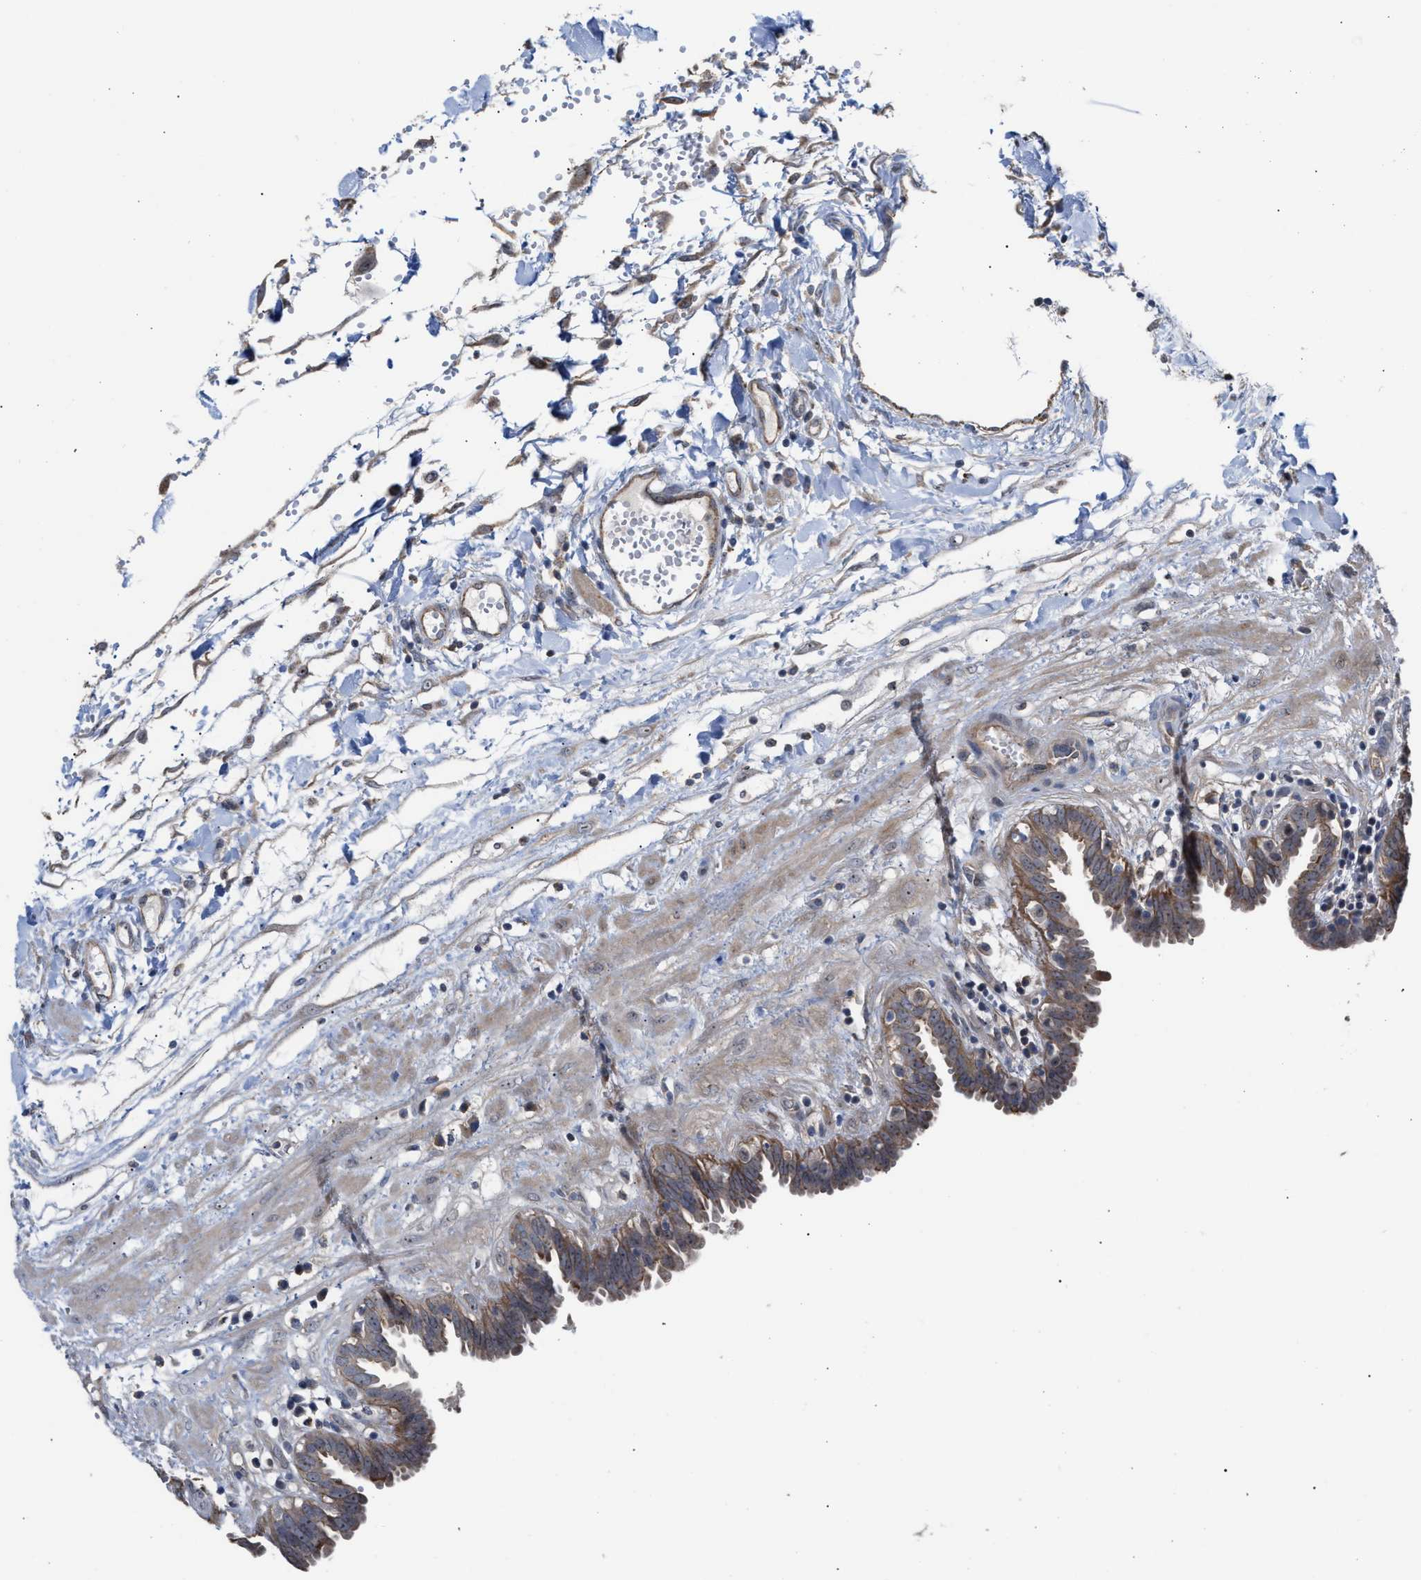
{"staining": {"intensity": "moderate", "quantity": ">75%", "location": "cytoplasmic/membranous"}, "tissue": "fallopian tube", "cell_type": "Glandular cells", "image_type": "normal", "snomed": [{"axis": "morphology", "description": "Normal tissue, NOS"}, {"axis": "topography", "description": "Fallopian tube"}, {"axis": "topography", "description": "Placenta"}], "caption": "Benign fallopian tube reveals moderate cytoplasmic/membranous expression in about >75% of glandular cells.", "gene": "EXOSC2", "patient": {"sex": "female", "age": 32}}